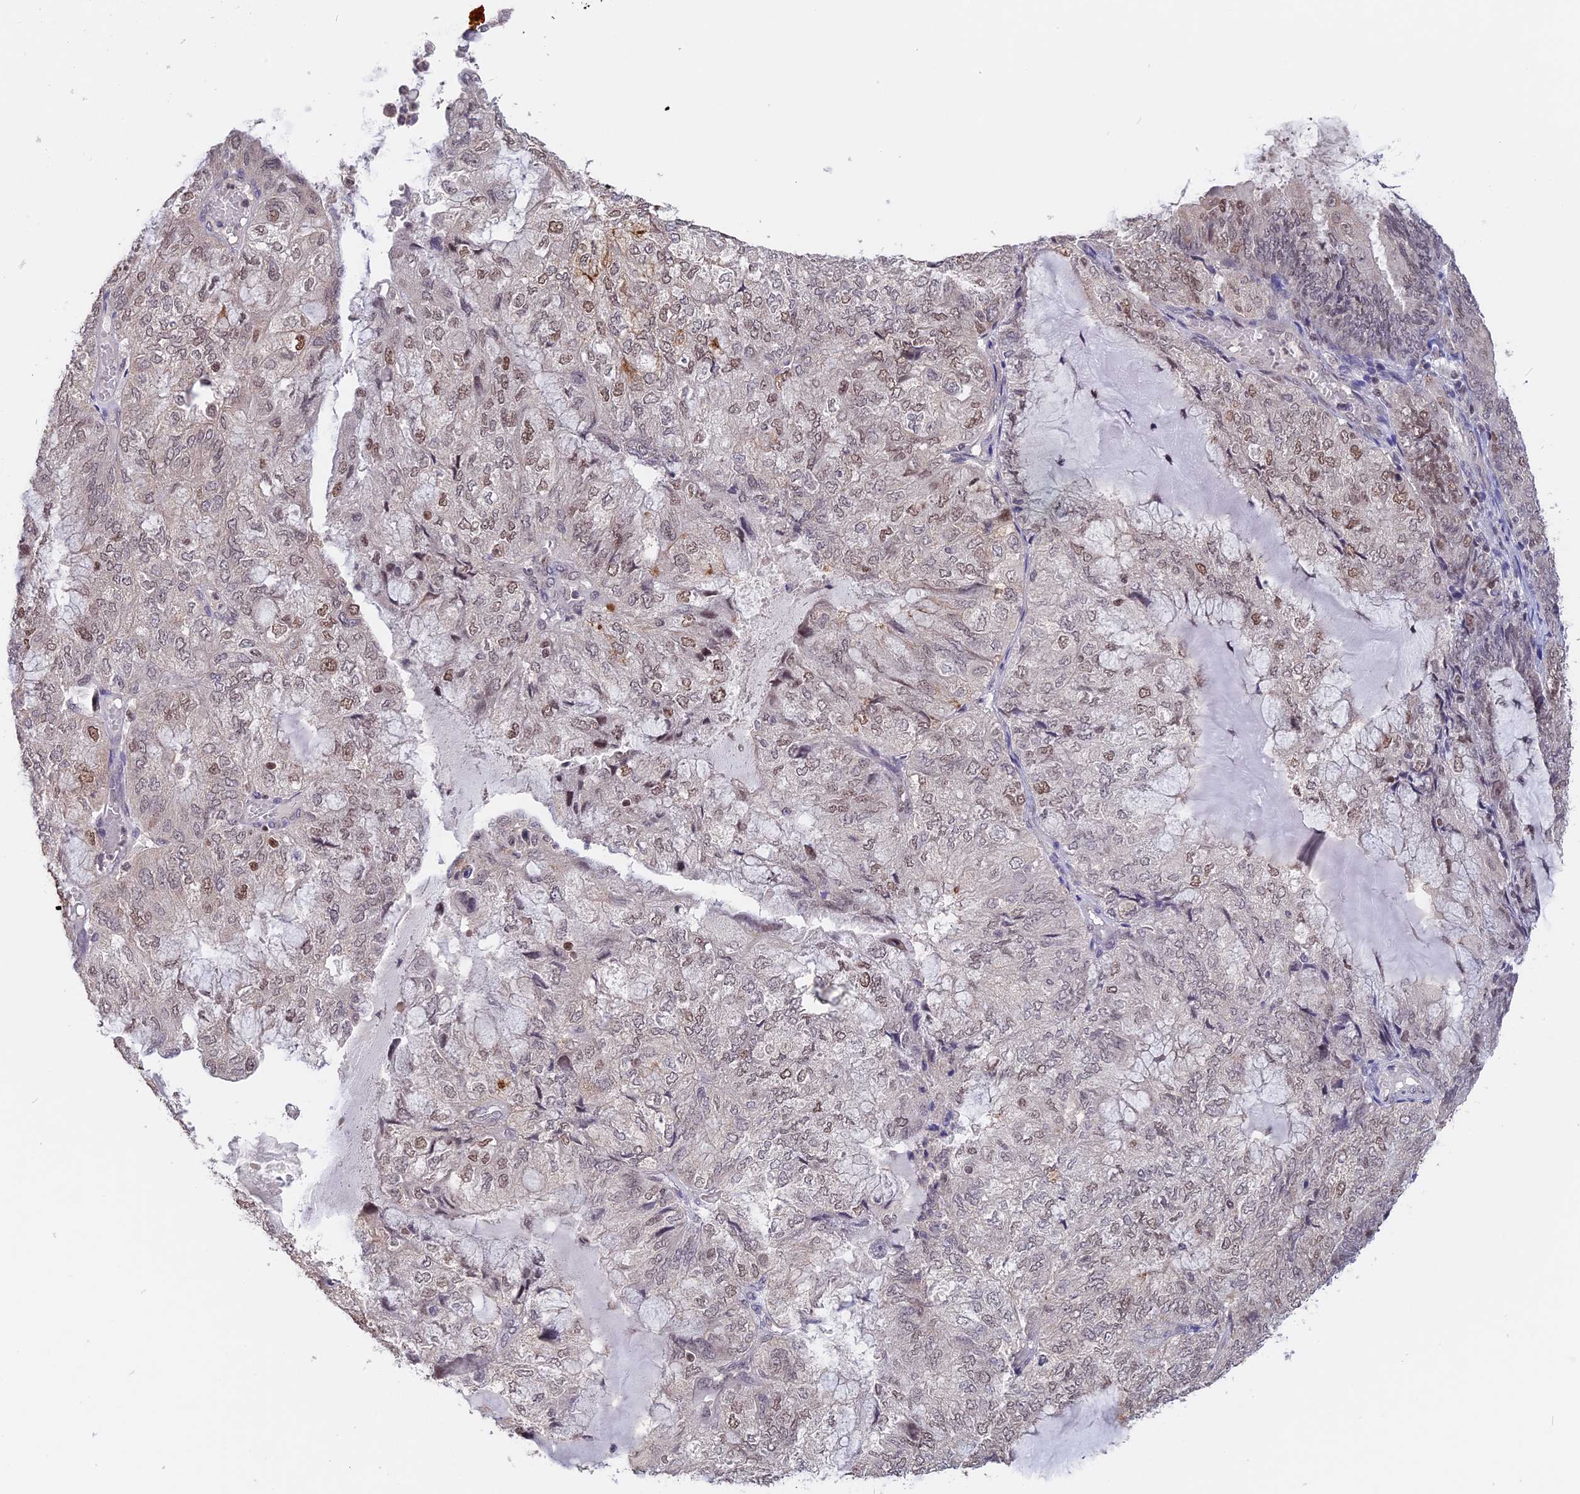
{"staining": {"intensity": "moderate", "quantity": "25%-75%", "location": "nuclear"}, "tissue": "endometrial cancer", "cell_type": "Tumor cells", "image_type": "cancer", "snomed": [{"axis": "morphology", "description": "Adenocarcinoma, NOS"}, {"axis": "topography", "description": "Endometrium"}], "caption": "IHC histopathology image of neoplastic tissue: human adenocarcinoma (endometrial) stained using immunohistochemistry exhibits medium levels of moderate protein expression localized specifically in the nuclear of tumor cells, appearing as a nuclear brown color.", "gene": "RFC5", "patient": {"sex": "female", "age": 81}}